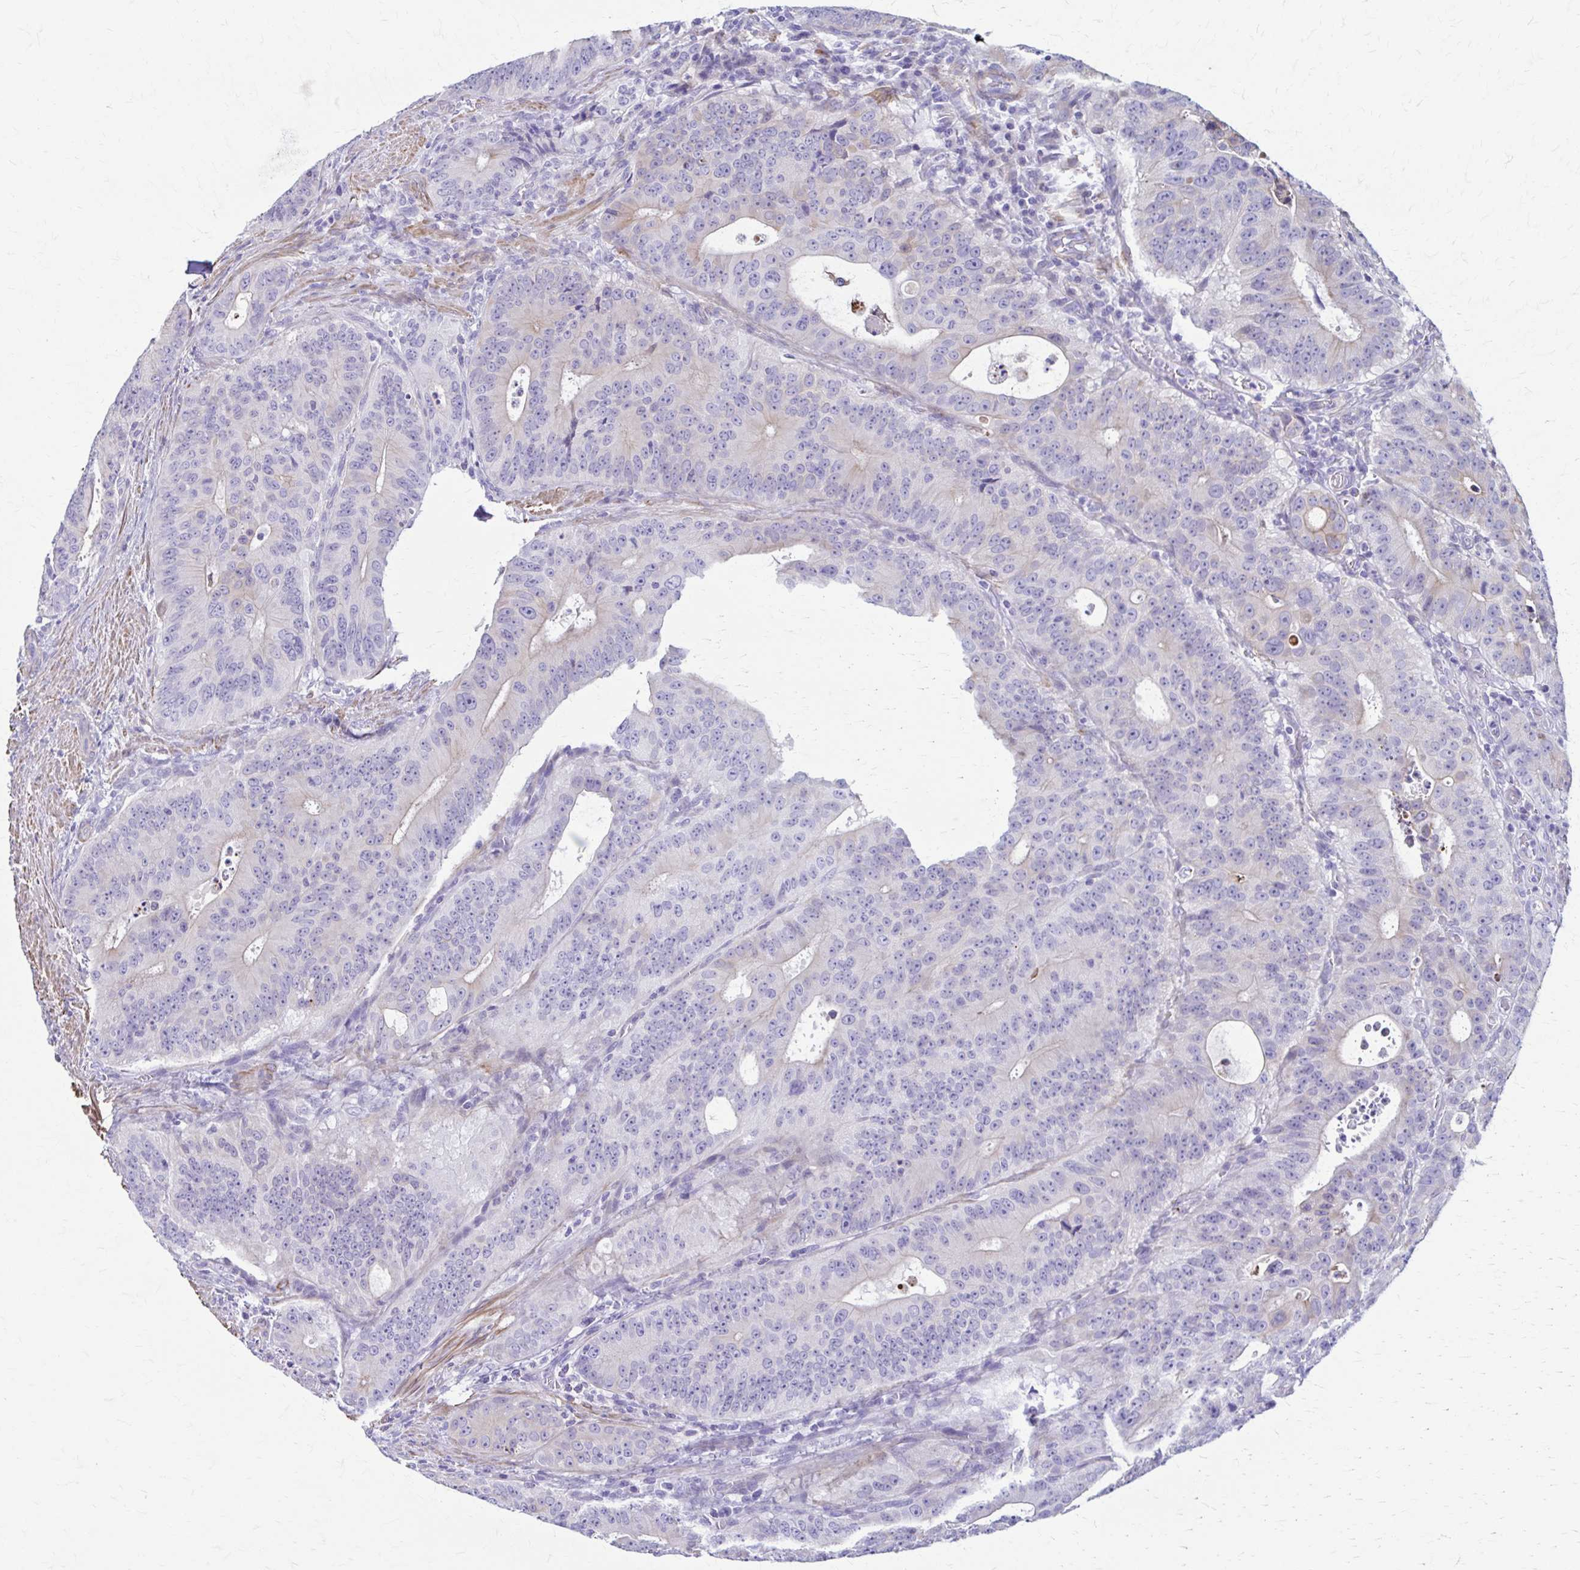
{"staining": {"intensity": "weak", "quantity": "<25%", "location": "cytoplasmic/membranous"}, "tissue": "colorectal cancer", "cell_type": "Tumor cells", "image_type": "cancer", "snomed": [{"axis": "morphology", "description": "Adenocarcinoma, NOS"}, {"axis": "topography", "description": "Colon"}], "caption": "Photomicrograph shows no protein expression in tumor cells of colorectal adenocarcinoma tissue.", "gene": "DSP", "patient": {"sex": "male", "age": 62}}